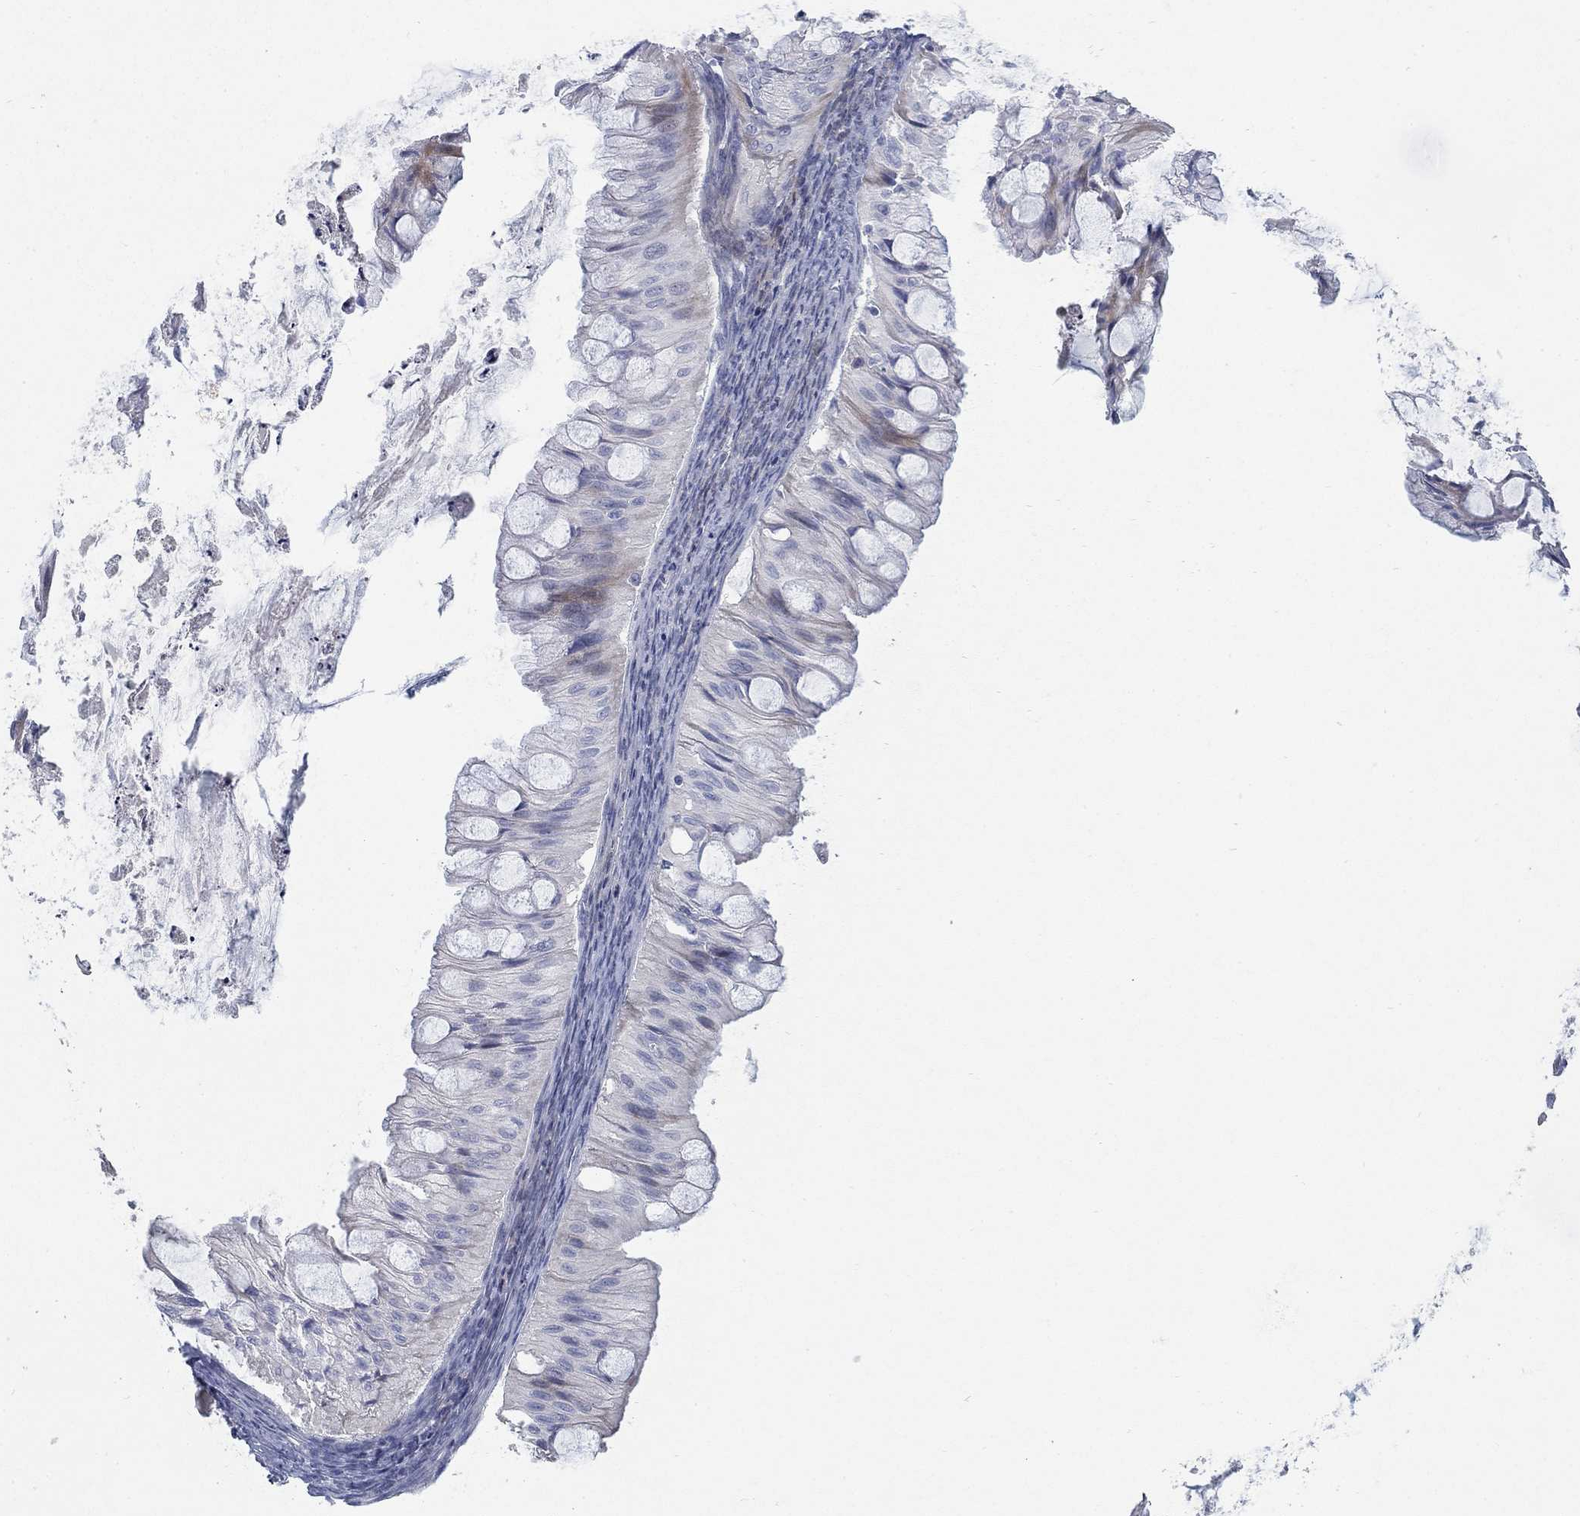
{"staining": {"intensity": "negative", "quantity": "none", "location": "none"}, "tissue": "ovarian cancer", "cell_type": "Tumor cells", "image_type": "cancer", "snomed": [{"axis": "morphology", "description": "Cystadenocarcinoma, mucinous, NOS"}, {"axis": "topography", "description": "Ovary"}], "caption": "This photomicrograph is of ovarian cancer stained with IHC to label a protein in brown with the nuclei are counter-stained blue. There is no staining in tumor cells.", "gene": "TMEM249", "patient": {"sex": "female", "age": 57}}